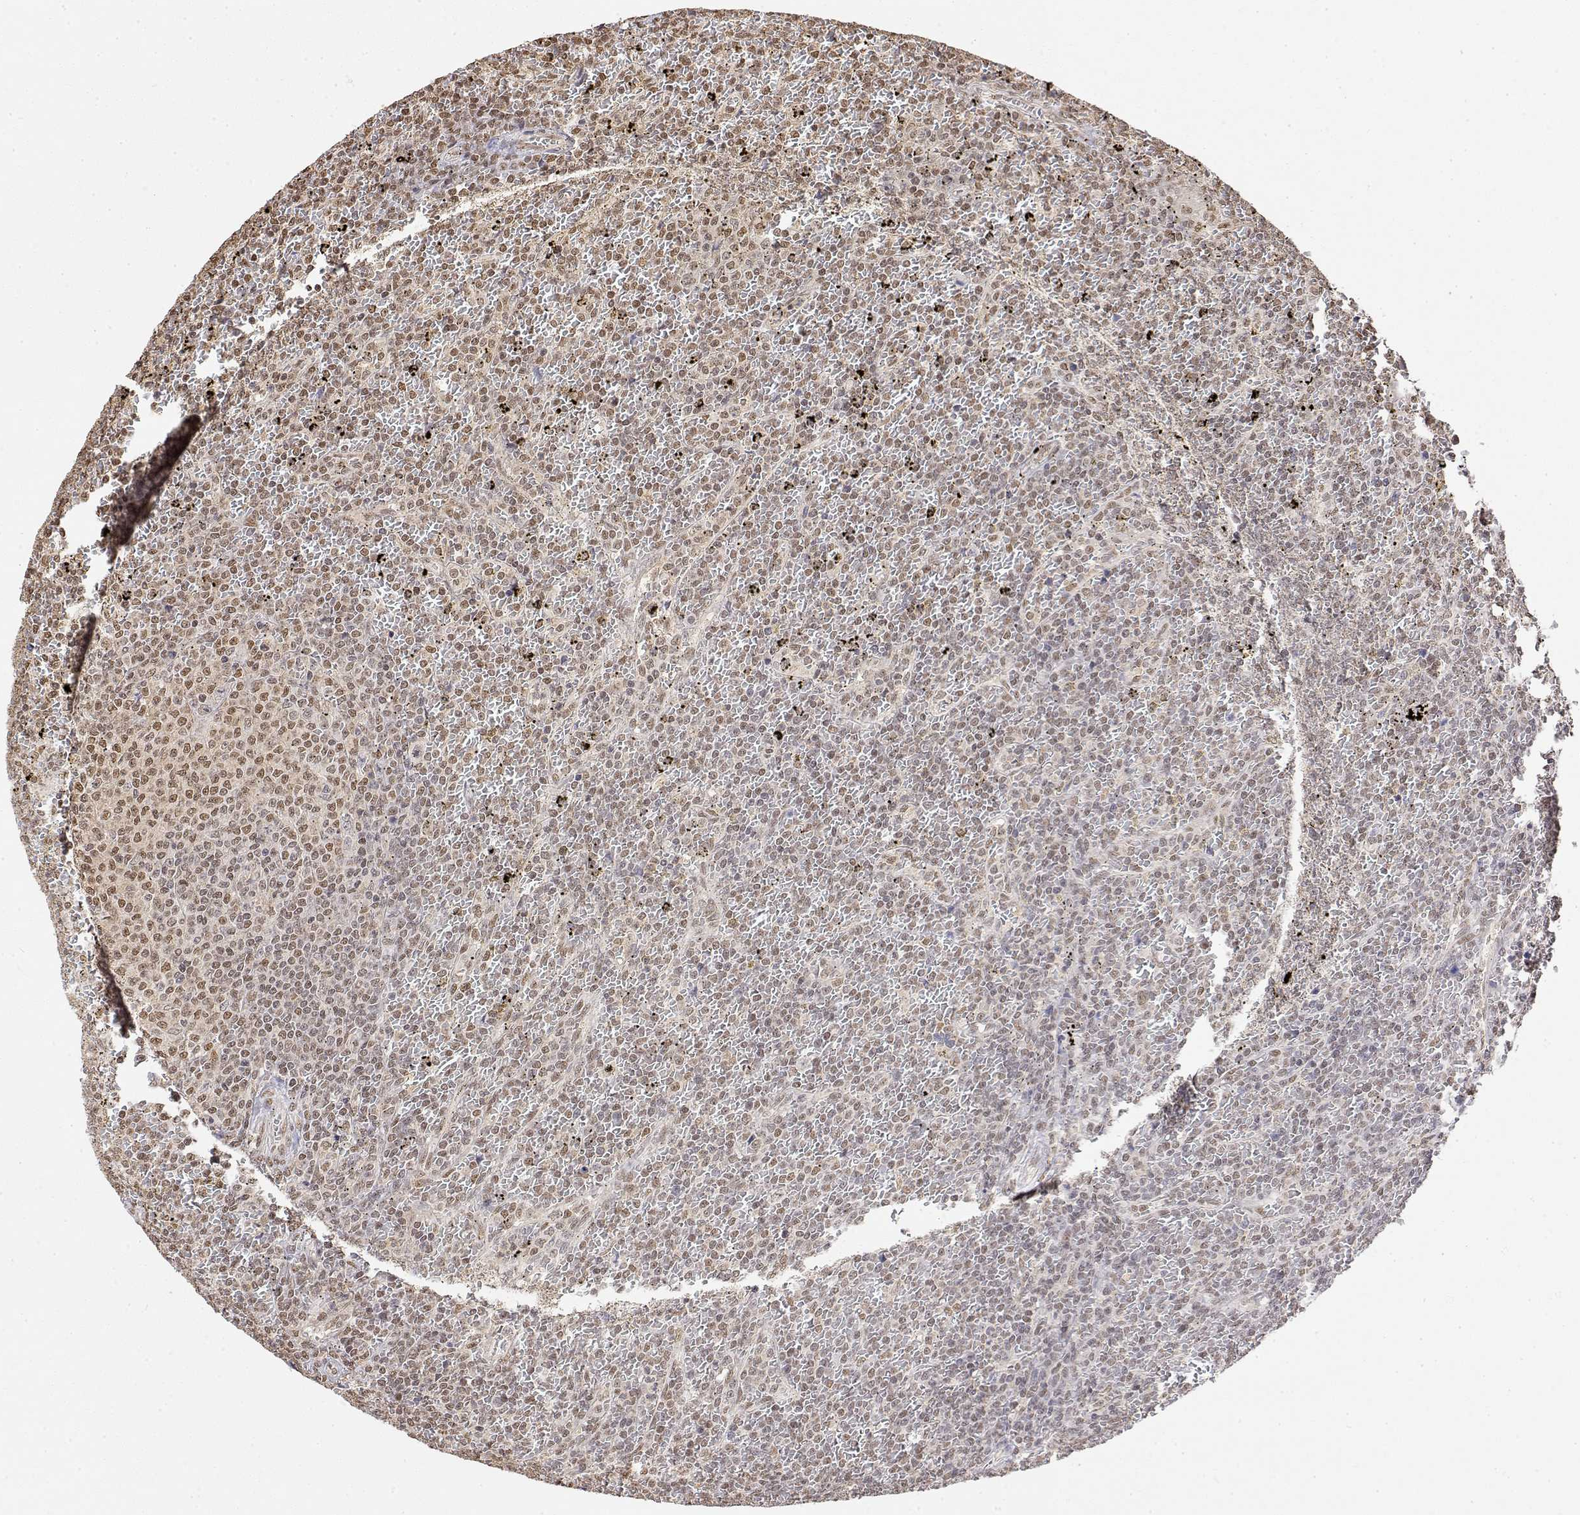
{"staining": {"intensity": "weak", "quantity": ">75%", "location": "nuclear"}, "tissue": "lymphoma", "cell_type": "Tumor cells", "image_type": "cancer", "snomed": [{"axis": "morphology", "description": "Malignant lymphoma, non-Hodgkin's type, Low grade"}, {"axis": "topography", "description": "Spleen"}], "caption": "Malignant lymphoma, non-Hodgkin's type (low-grade) was stained to show a protein in brown. There is low levels of weak nuclear positivity in approximately >75% of tumor cells.", "gene": "TPI1", "patient": {"sex": "female", "age": 77}}